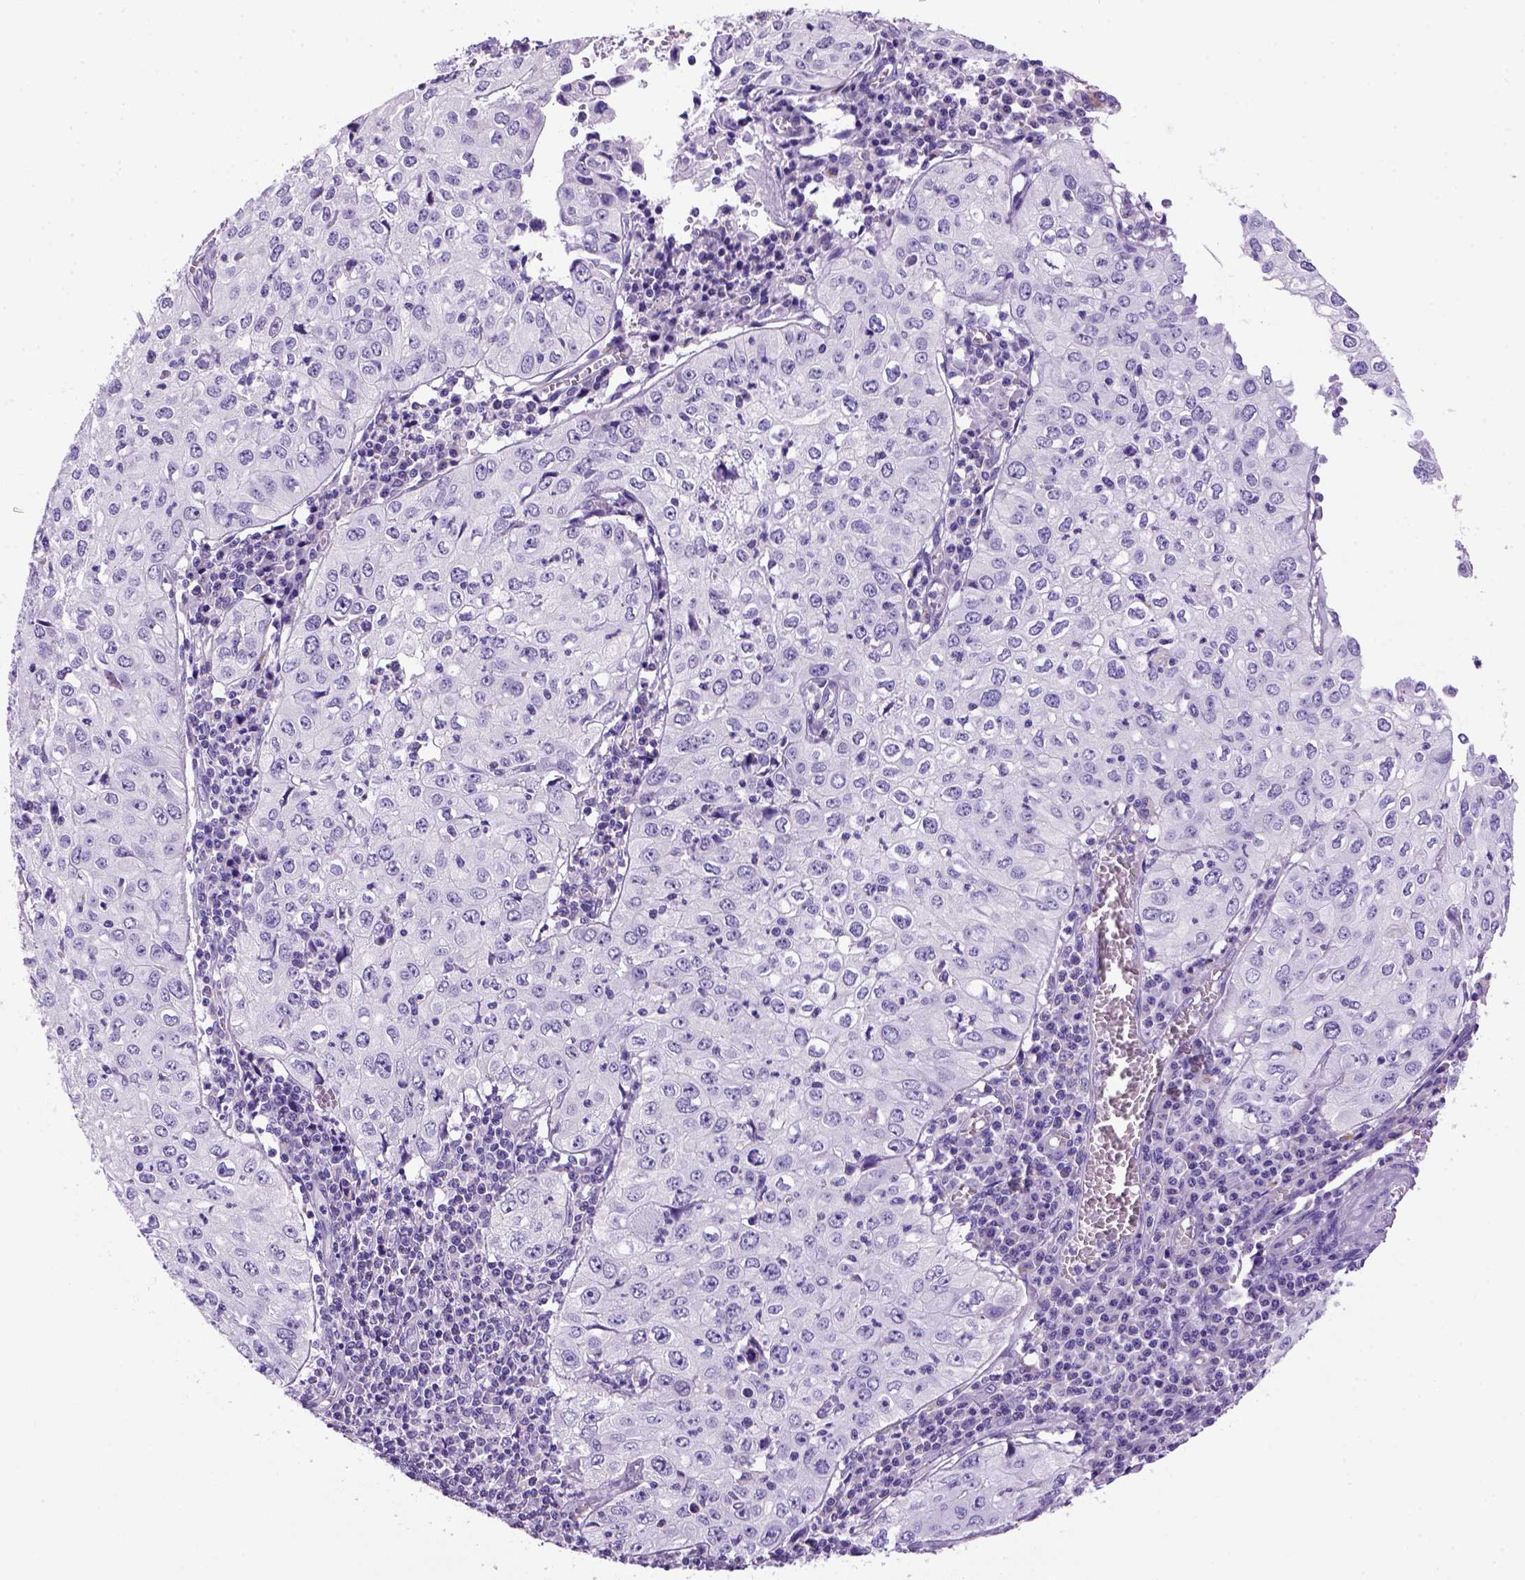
{"staining": {"intensity": "negative", "quantity": "none", "location": "none"}, "tissue": "cervical cancer", "cell_type": "Tumor cells", "image_type": "cancer", "snomed": [{"axis": "morphology", "description": "Squamous cell carcinoma, NOS"}, {"axis": "topography", "description": "Cervix"}], "caption": "A photomicrograph of squamous cell carcinoma (cervical) stained for a protein shows no brown staining in tumor cells. (Stains: DAB (3,3'-diaminobenzidine) IHC with hematoxylin counter stain, Microscopy: brightfield microscopy at high magnification).", "gene": "ARHGEF33", "patient": {"sex": "female", "age": 24}}